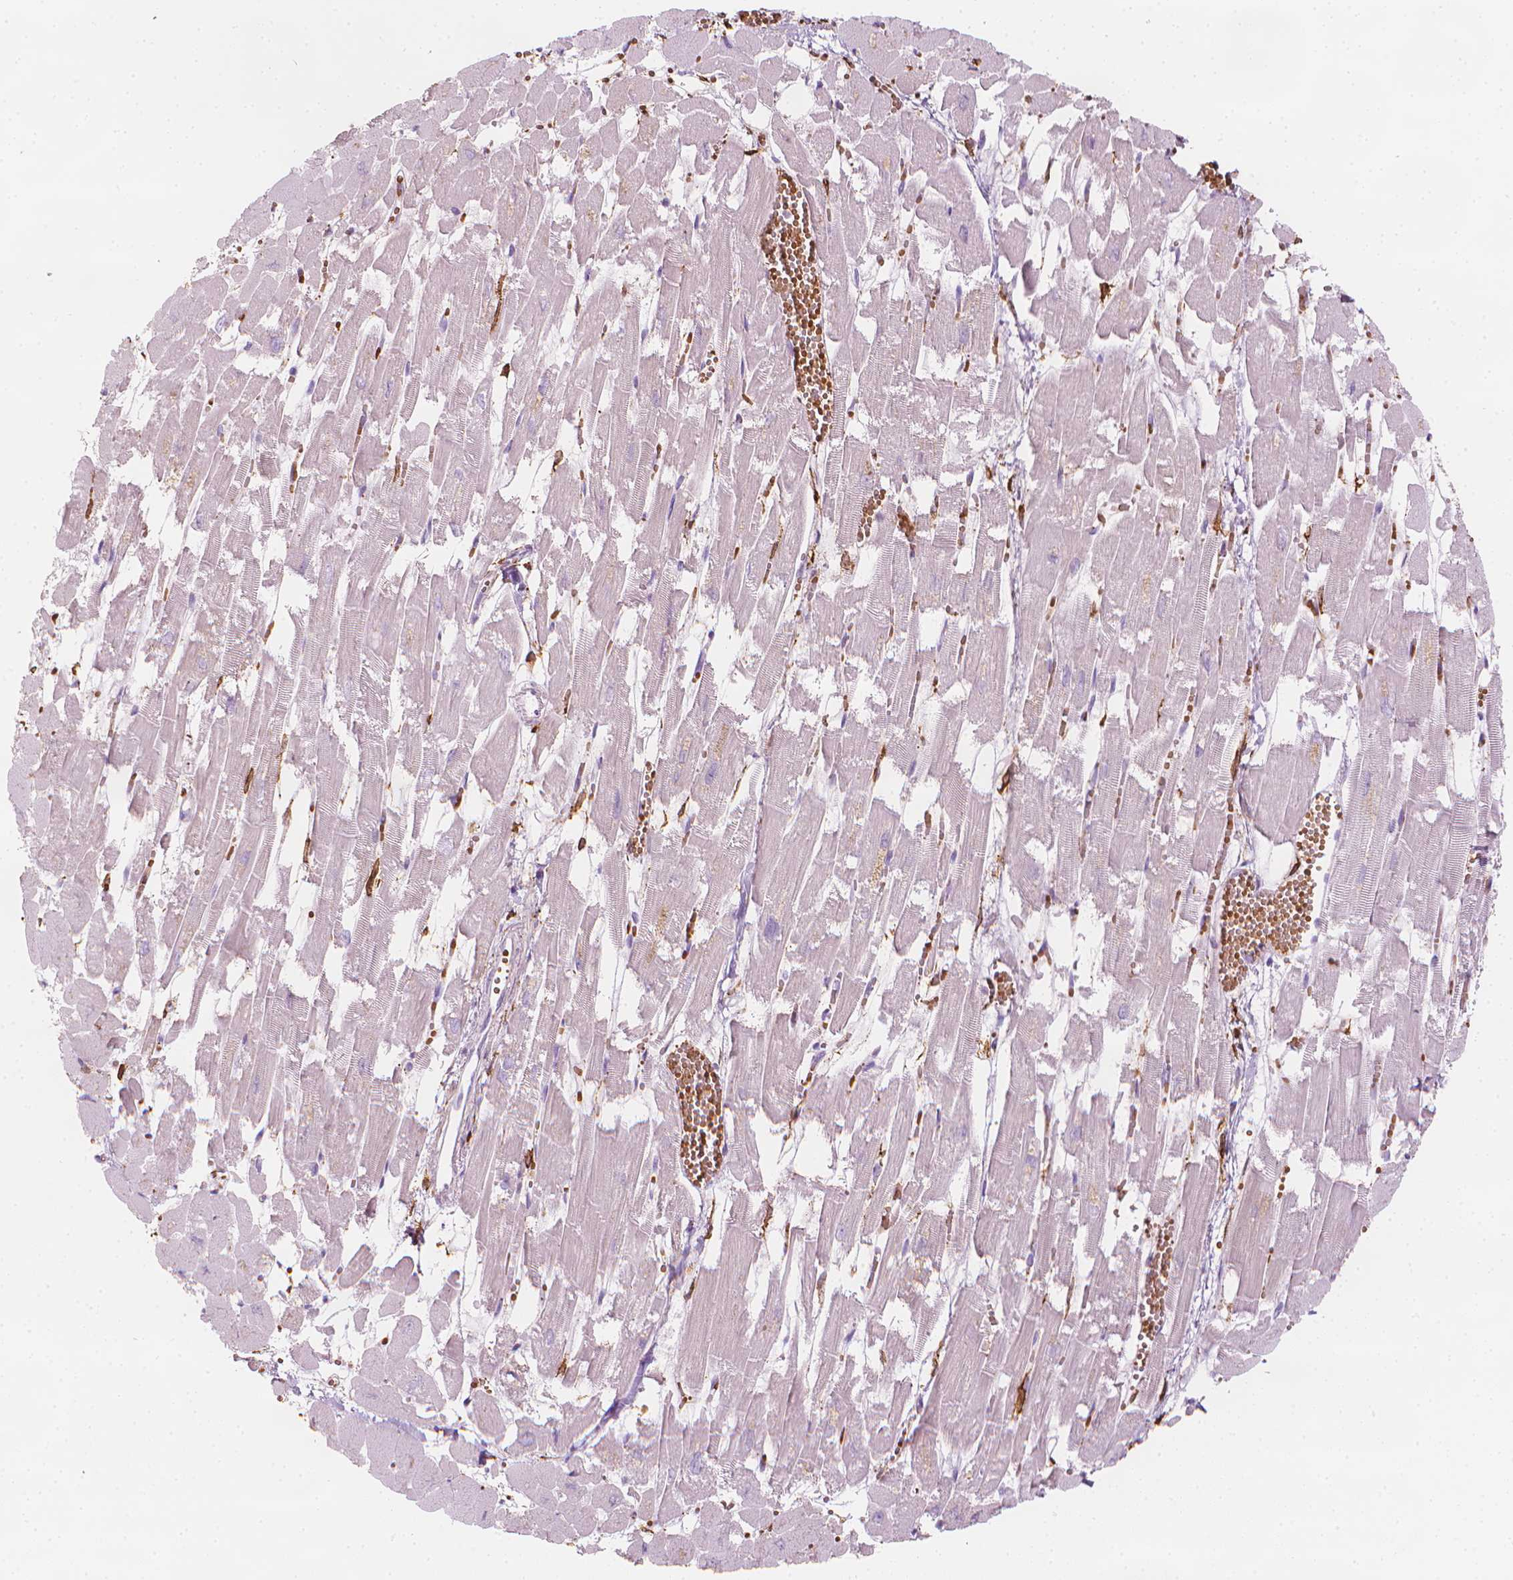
{"staining": {"intensity": "negative", "quantity": "none", "location": "none"}, "tissue": "heart muscle", "cell_type": "Cardiomyocytes", "image_type": "normal", "snomed": [{"axis": "morphology", "description": "Normal tissue, NOS"}, {"axis": "topography", "description": "Heart"}], "caption": "Immunohistochemistry image of benign heart muscle stained for a protein (brown), which demonstrates no positivity in cardiomyocytes.", "gene": "CES1", "patient": {"sex": "female", "age": 52}}